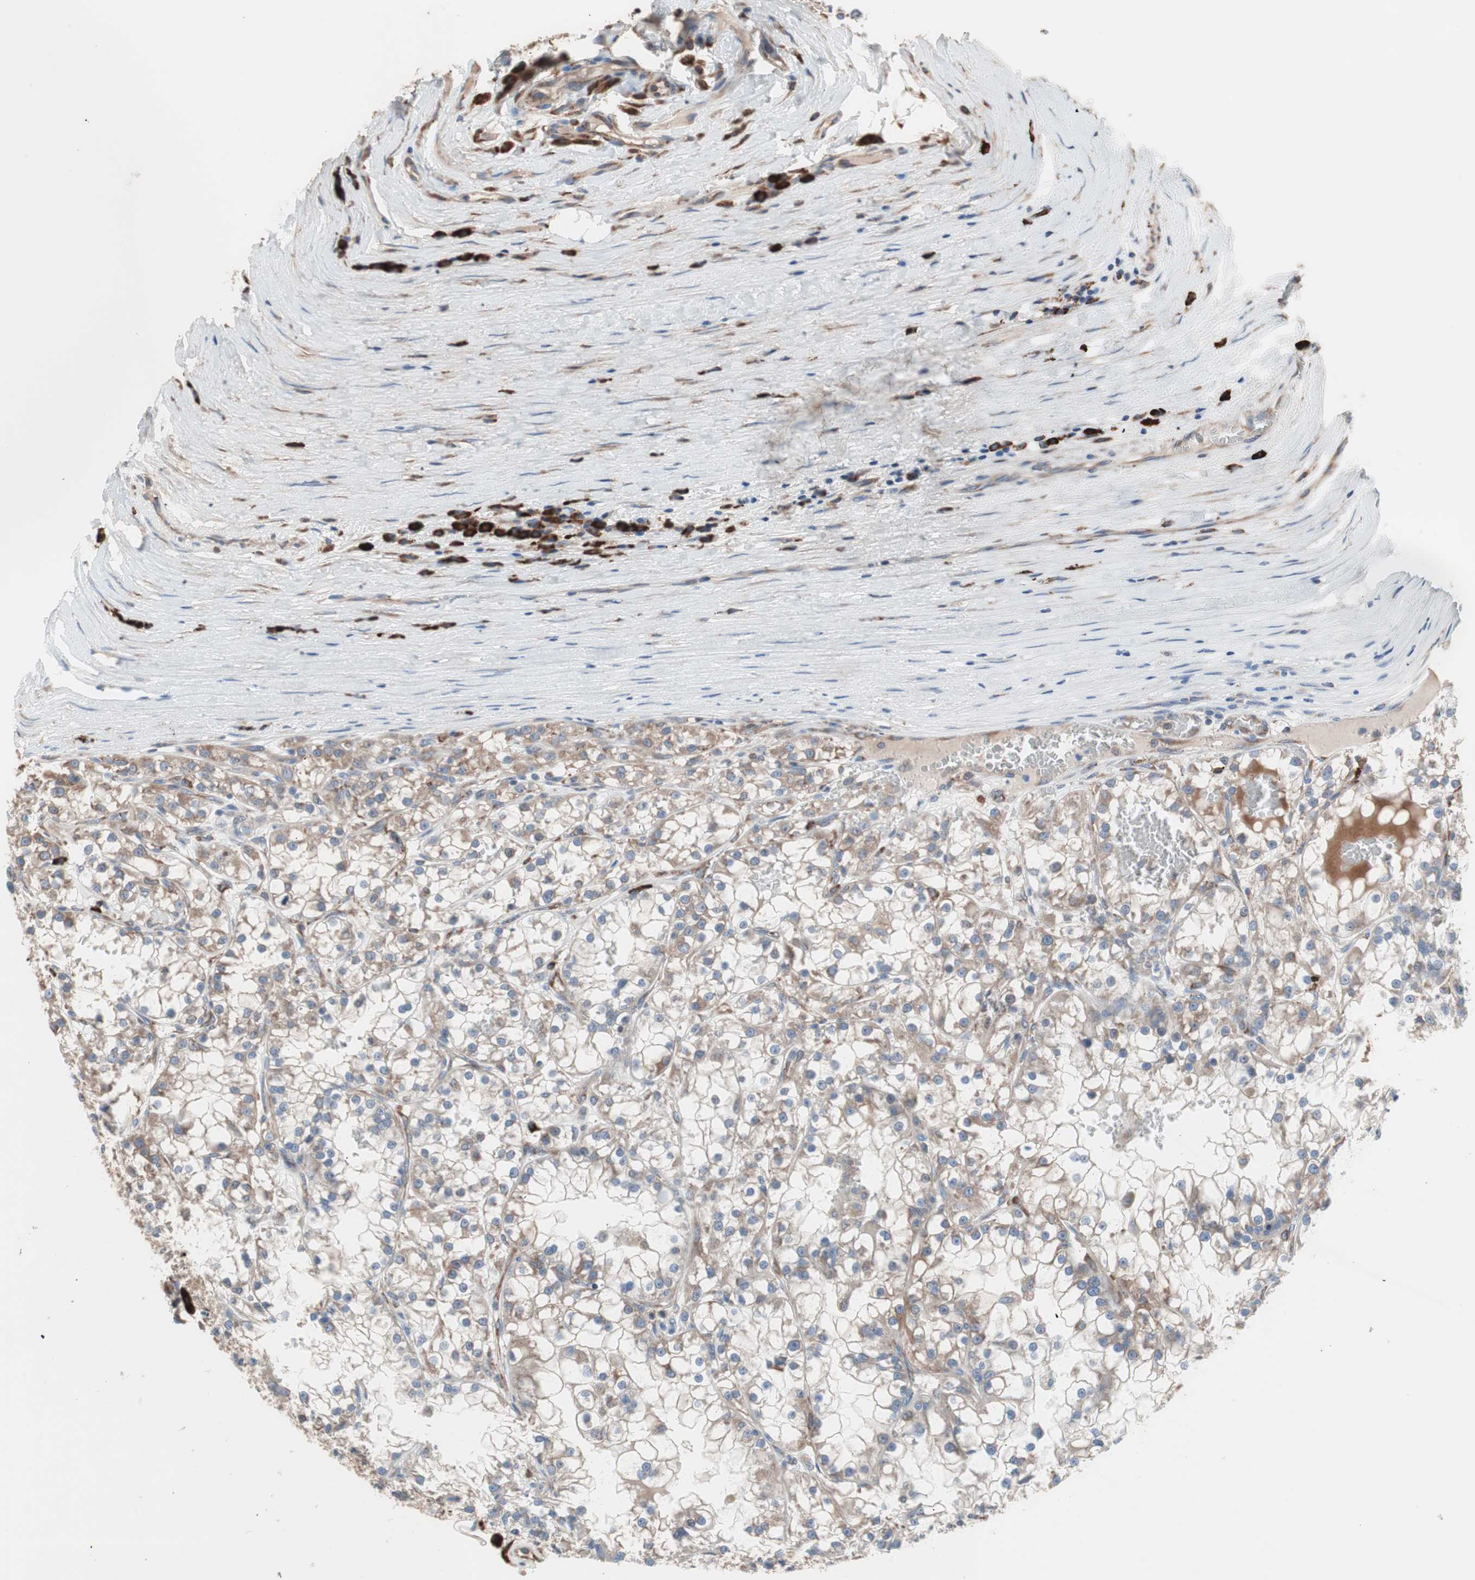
{"staining": {"intensity": "weak", "quantity": "25%-75%", "location": "cytoplasmic/membranous"}, "tissue": "renal cancer", "cell_type": "Tumor cells", "image_type": "cancer", "snomed": [{"axis": "morphology", "description": "Adenocarcinoma, NOS"}, {"axis": "topography", "description": "Kidney"}], "caption": "This micrograph shows immunohistochemistry staining of human adenocarcinoma (renal), with low weak cytoplasmic/membranous expression in about 25%-75% of tumor cells.", "gene": "SLC27A4", "patient": {"sex": "female", "age": 52}}